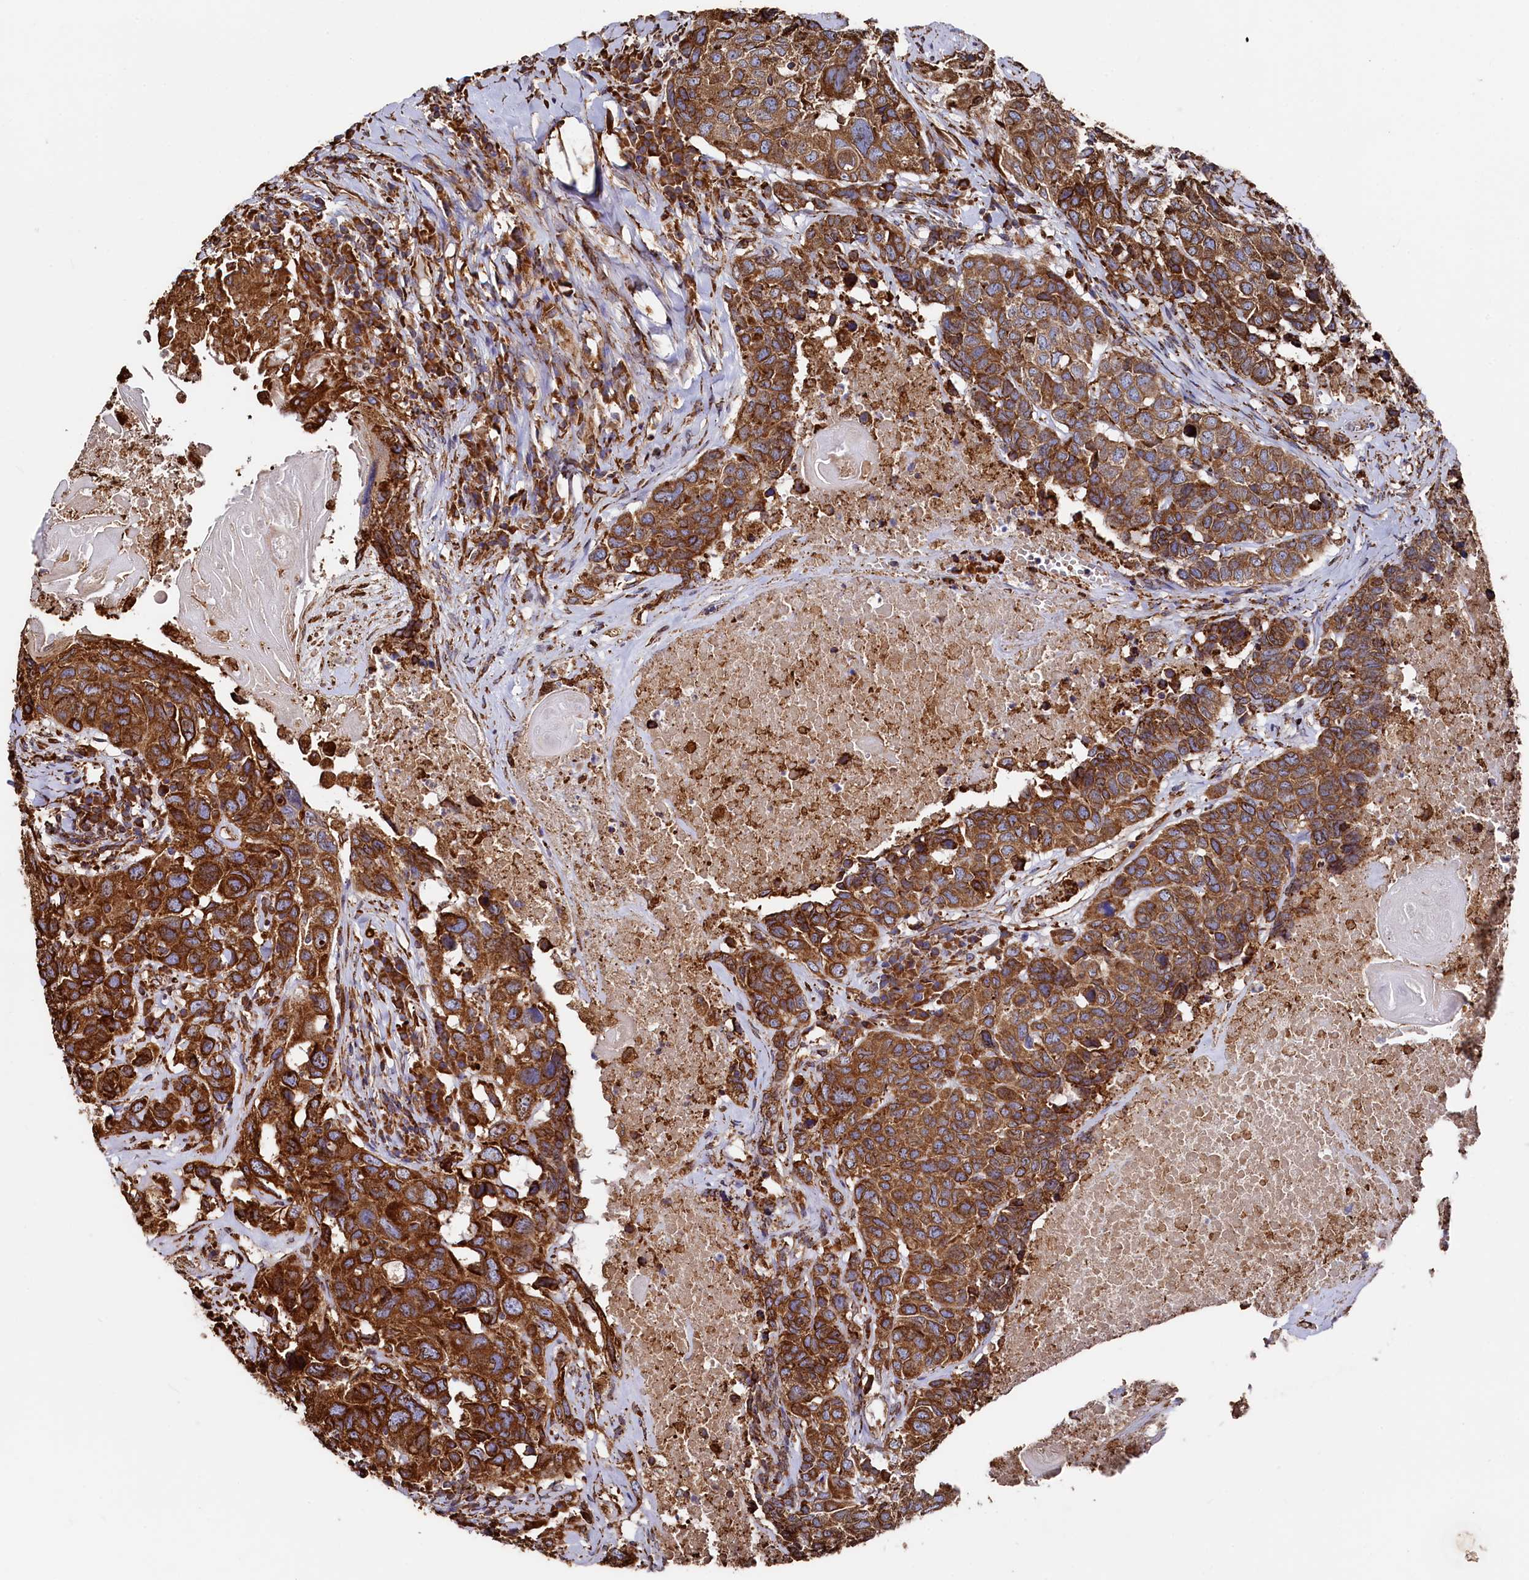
{"staining": {"intensity": "strong", "quantity": ">75%", "location": "cytoplasmic/membranous"}, "tissue": "head and neck cancer", "cell_type": "Tumor cells", "image_type": "cancer", "snomed": [{"axis": "morphology", "description": "Squamous cell carcinoma, NOS"}, {"axis": "topography", "description": "Head-Neck"}], "caption": "About >75% of tumor cells in human head and neck cancer (squamous cell carcinoma) display strong cytoplasmic/membranous protein positivity as visualized by brown immunohistochemical staining.", "gene": "NEURL1B", "patient": {"sex": "male", "age": 66}}